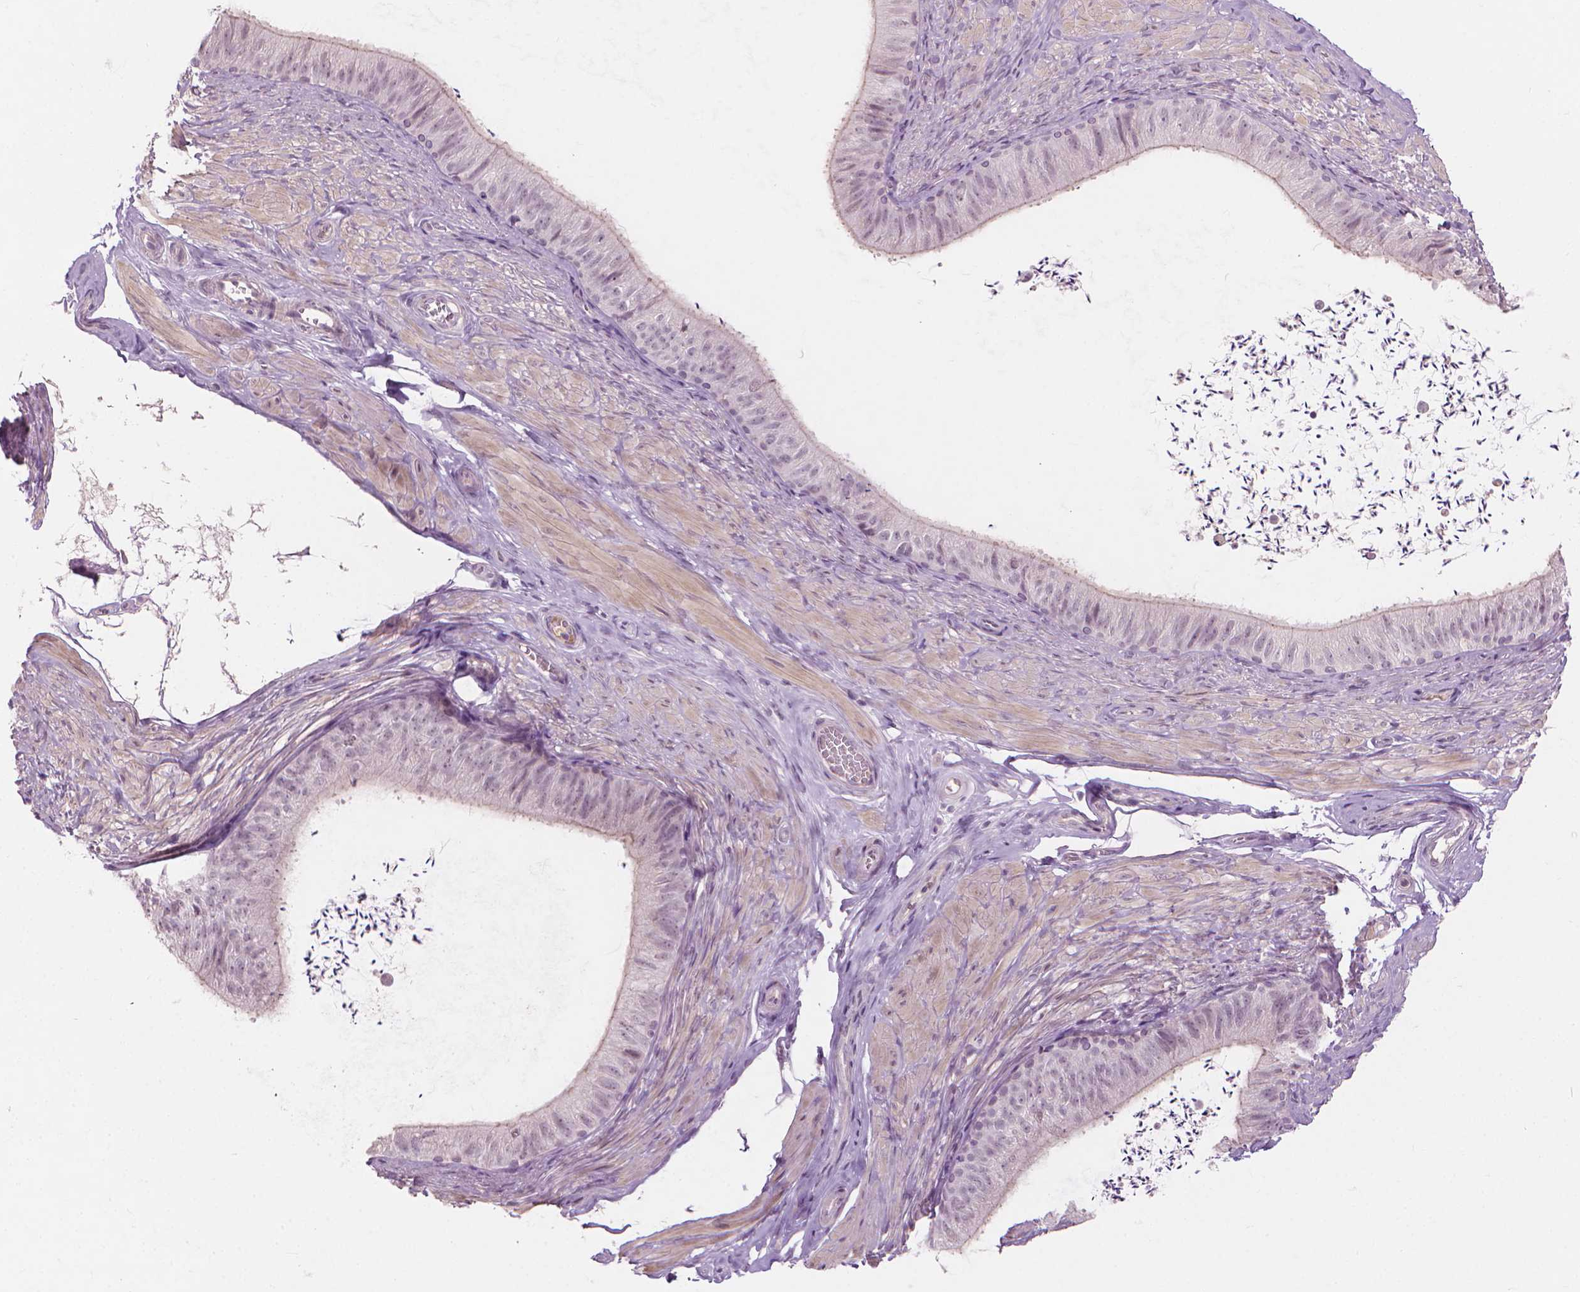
{"staining": {"intensity": "weak", "quantity": "25%-75%", "location": "cytoplasmic/membranous"}, "tissue": "epididymis", "cell_type": "Glandular cells", "image_type": "normal", "snomed": [{"axis": "morphology", "description": "Normal tissue, NOS"}, {"axis": "topography", "description": "Epididymis, spermatic cord, NOS"}, {"axis": "topography", "description": "Epididymis"}, {"axis": "topography", "description": "Peripheral nerve tissue"}], "caption": "Immunohistochemical staining of unremarkable epididymis demonstrates low levels of weak cytoplasmic/membranous staining in about 25%-75% of glandular cells.", "gene": "SAXO2", "patient": {"sex": "male", "age": 29}}